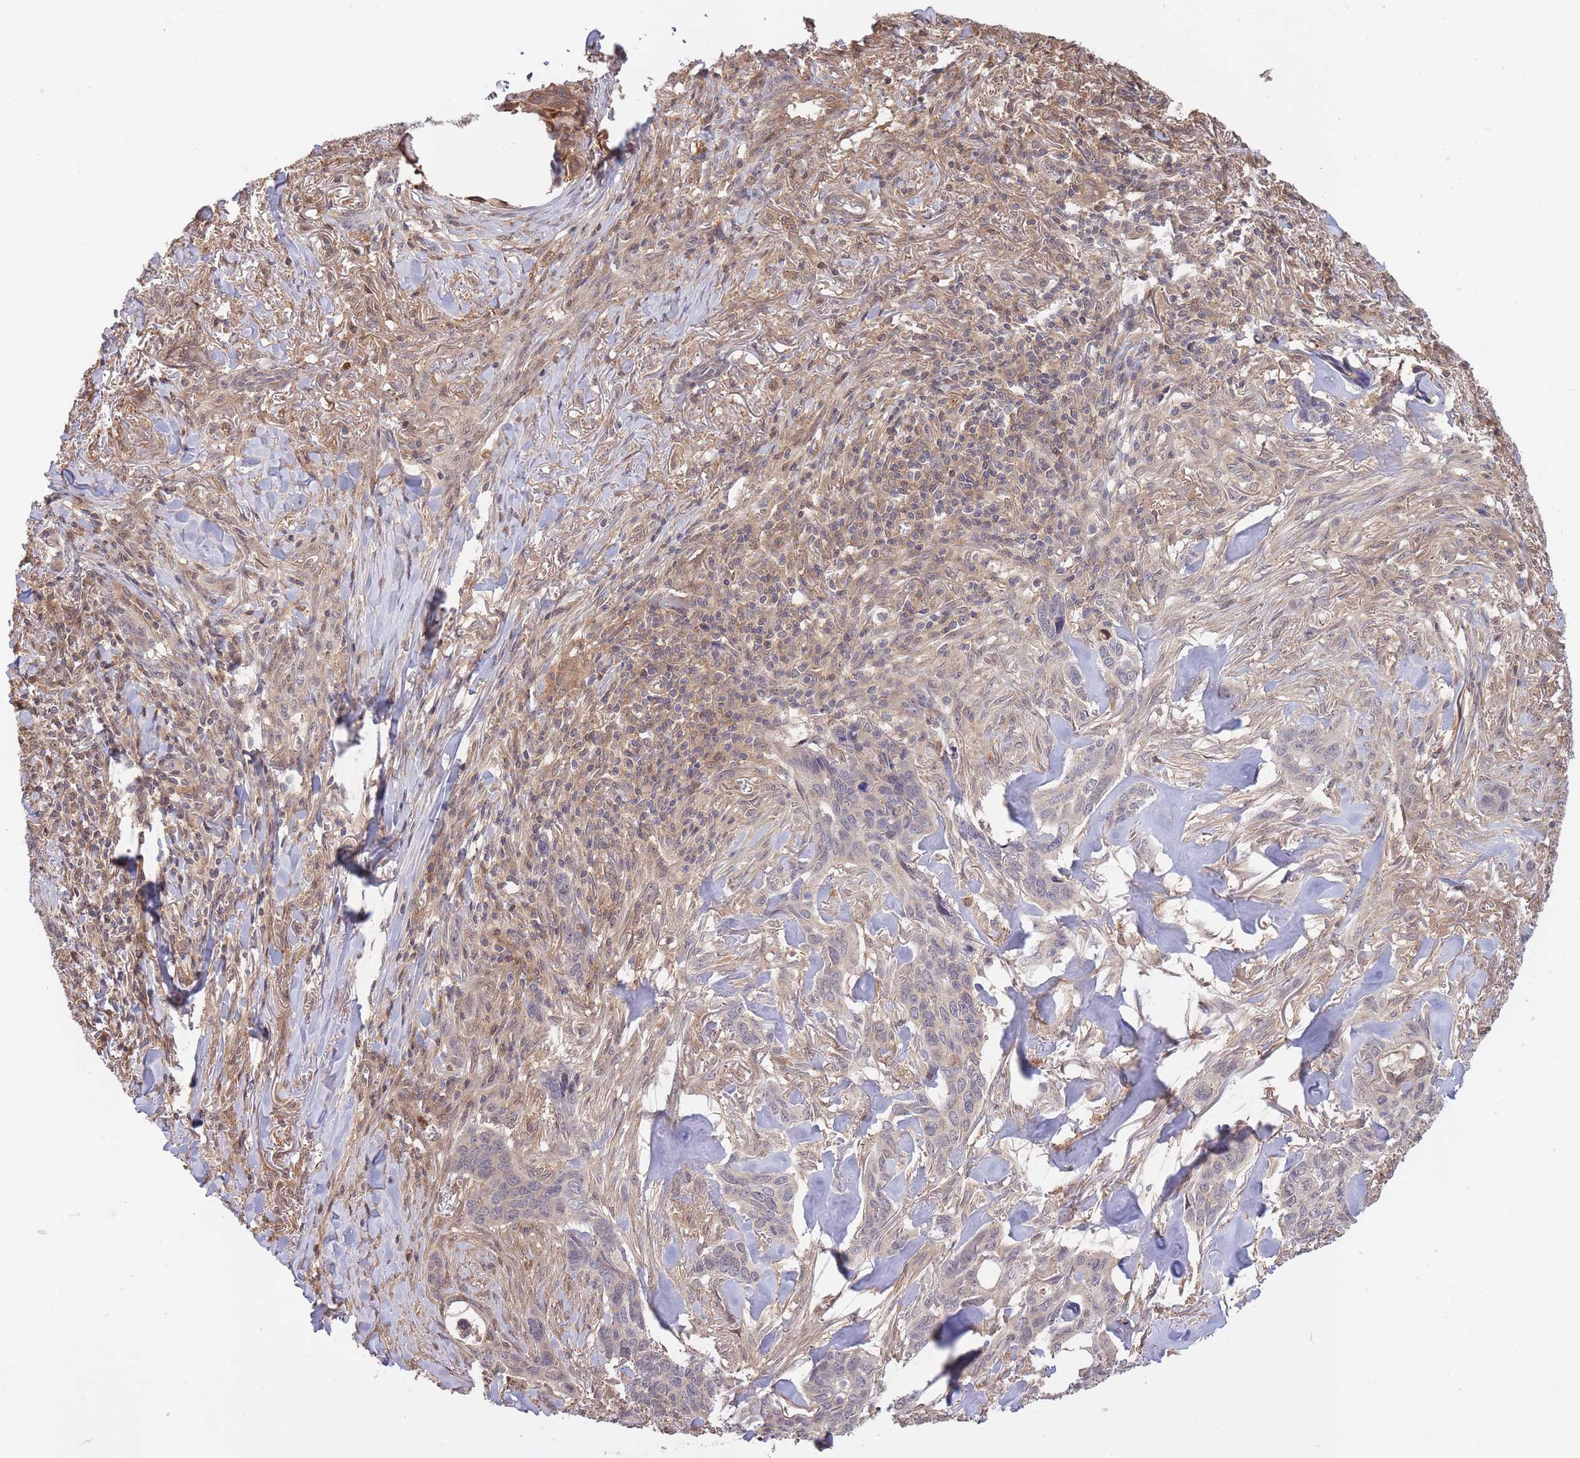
{"staining": {"intensity": "weak", "quantity": "<25%", "location": "cytoplasmic/membranous"}, "tissue": "skin cancer", "cell_type": "Tumor cells", "image_type": "cancer", "snomed": [{"axis": "morphology", "description": "Basal cell carcinoma"}, {"axis": "topography", "description": "Skin"}], "caption": "The micrograph displays no significant expression in tumor cells of skin cancer (basal cell carcinoma).", "gene": "ZNF304", "patient": {"sex": "male", "age": 86}}